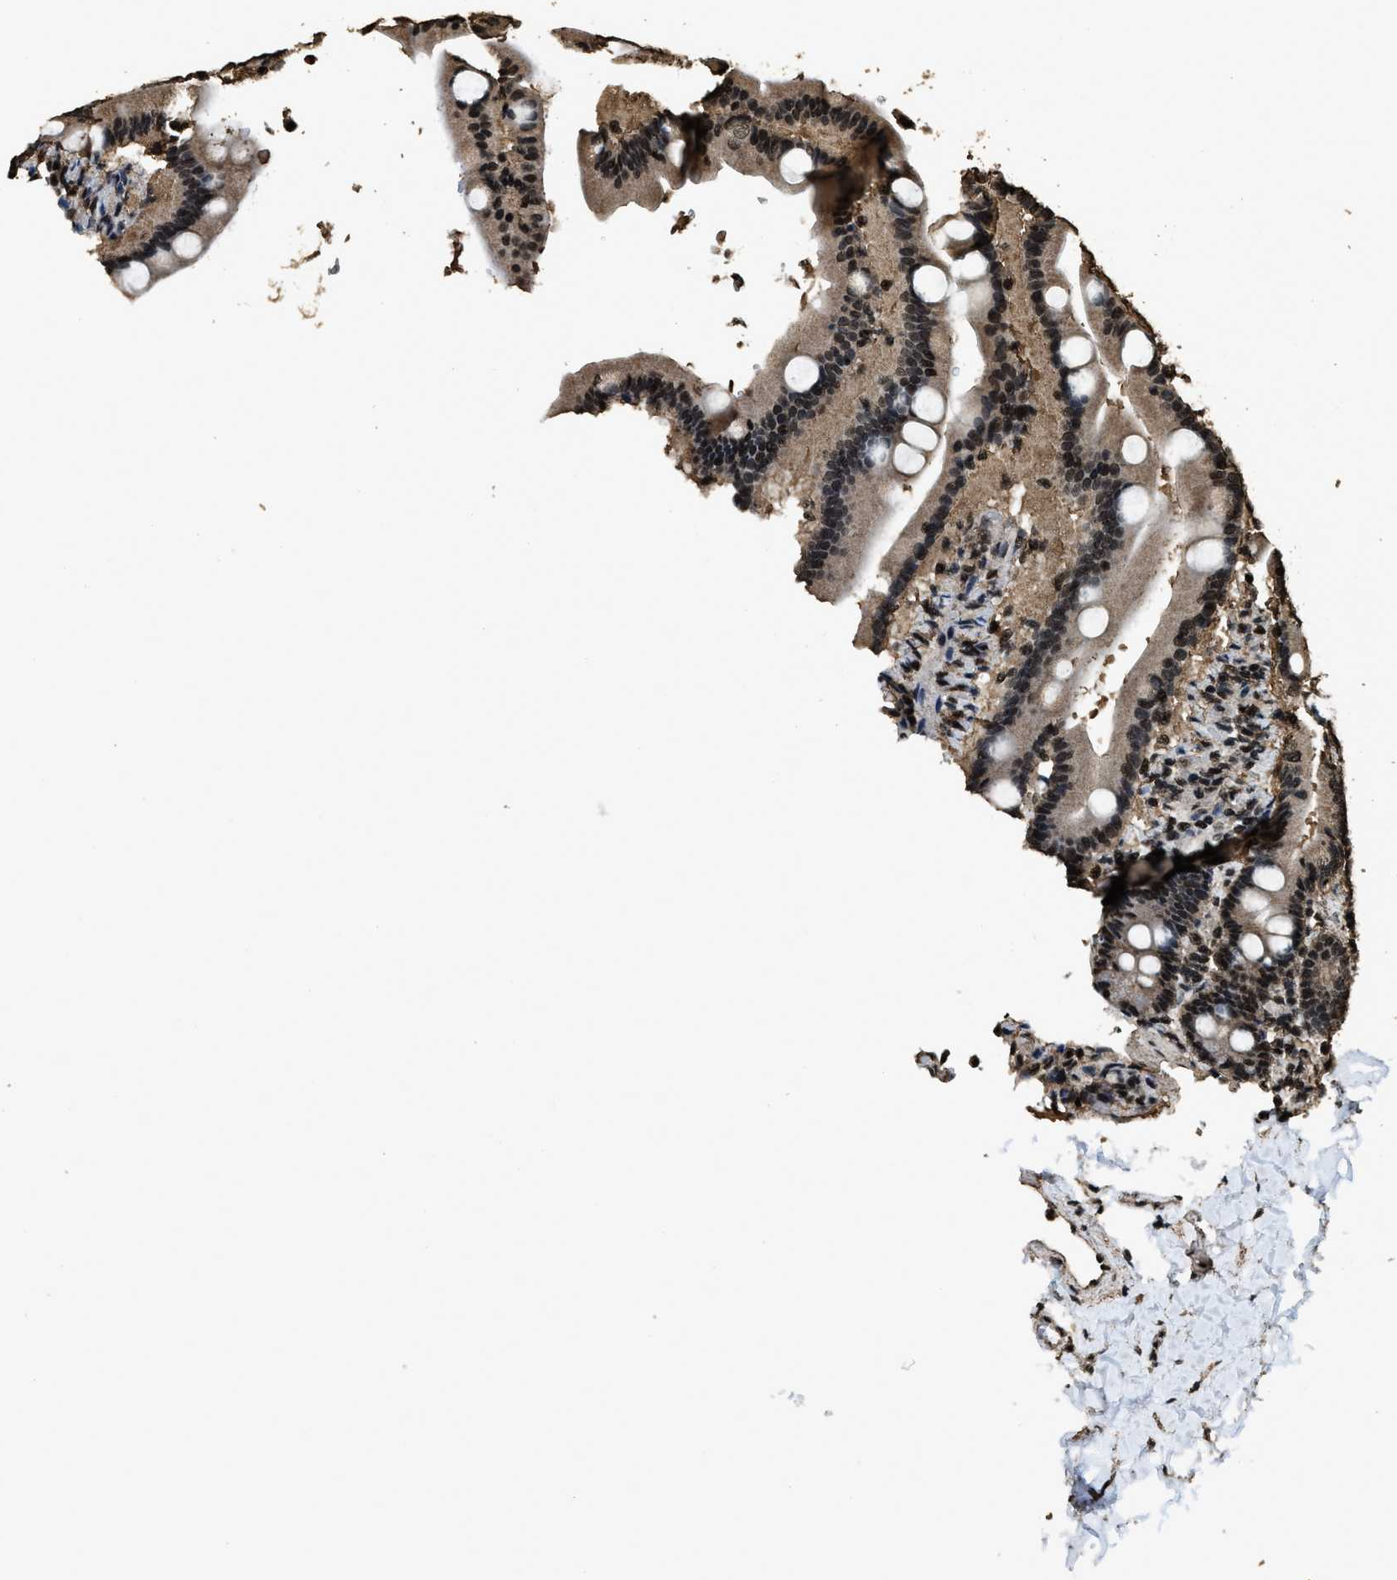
{"staining": {"intensity": "moderate", "quantity": ">75%", "location": "nuclear"}, "tissue": "duodenum", "cell_type": "Glandular cells", "image_type": "normal", "snomed": [{"axis": "morphology", "description": "Normal tissue, NOS"}, {"axis": "topography", "description": "Duodenum"}], "caption": "Immunohistochemical staining of normal human duodenum shows medium levels of moderate nuclear expression in about >75% of glandular cells. Nuclei are stained in blue.", "gene": "MYB", "patient": {"sex": "male", "age": 54}}